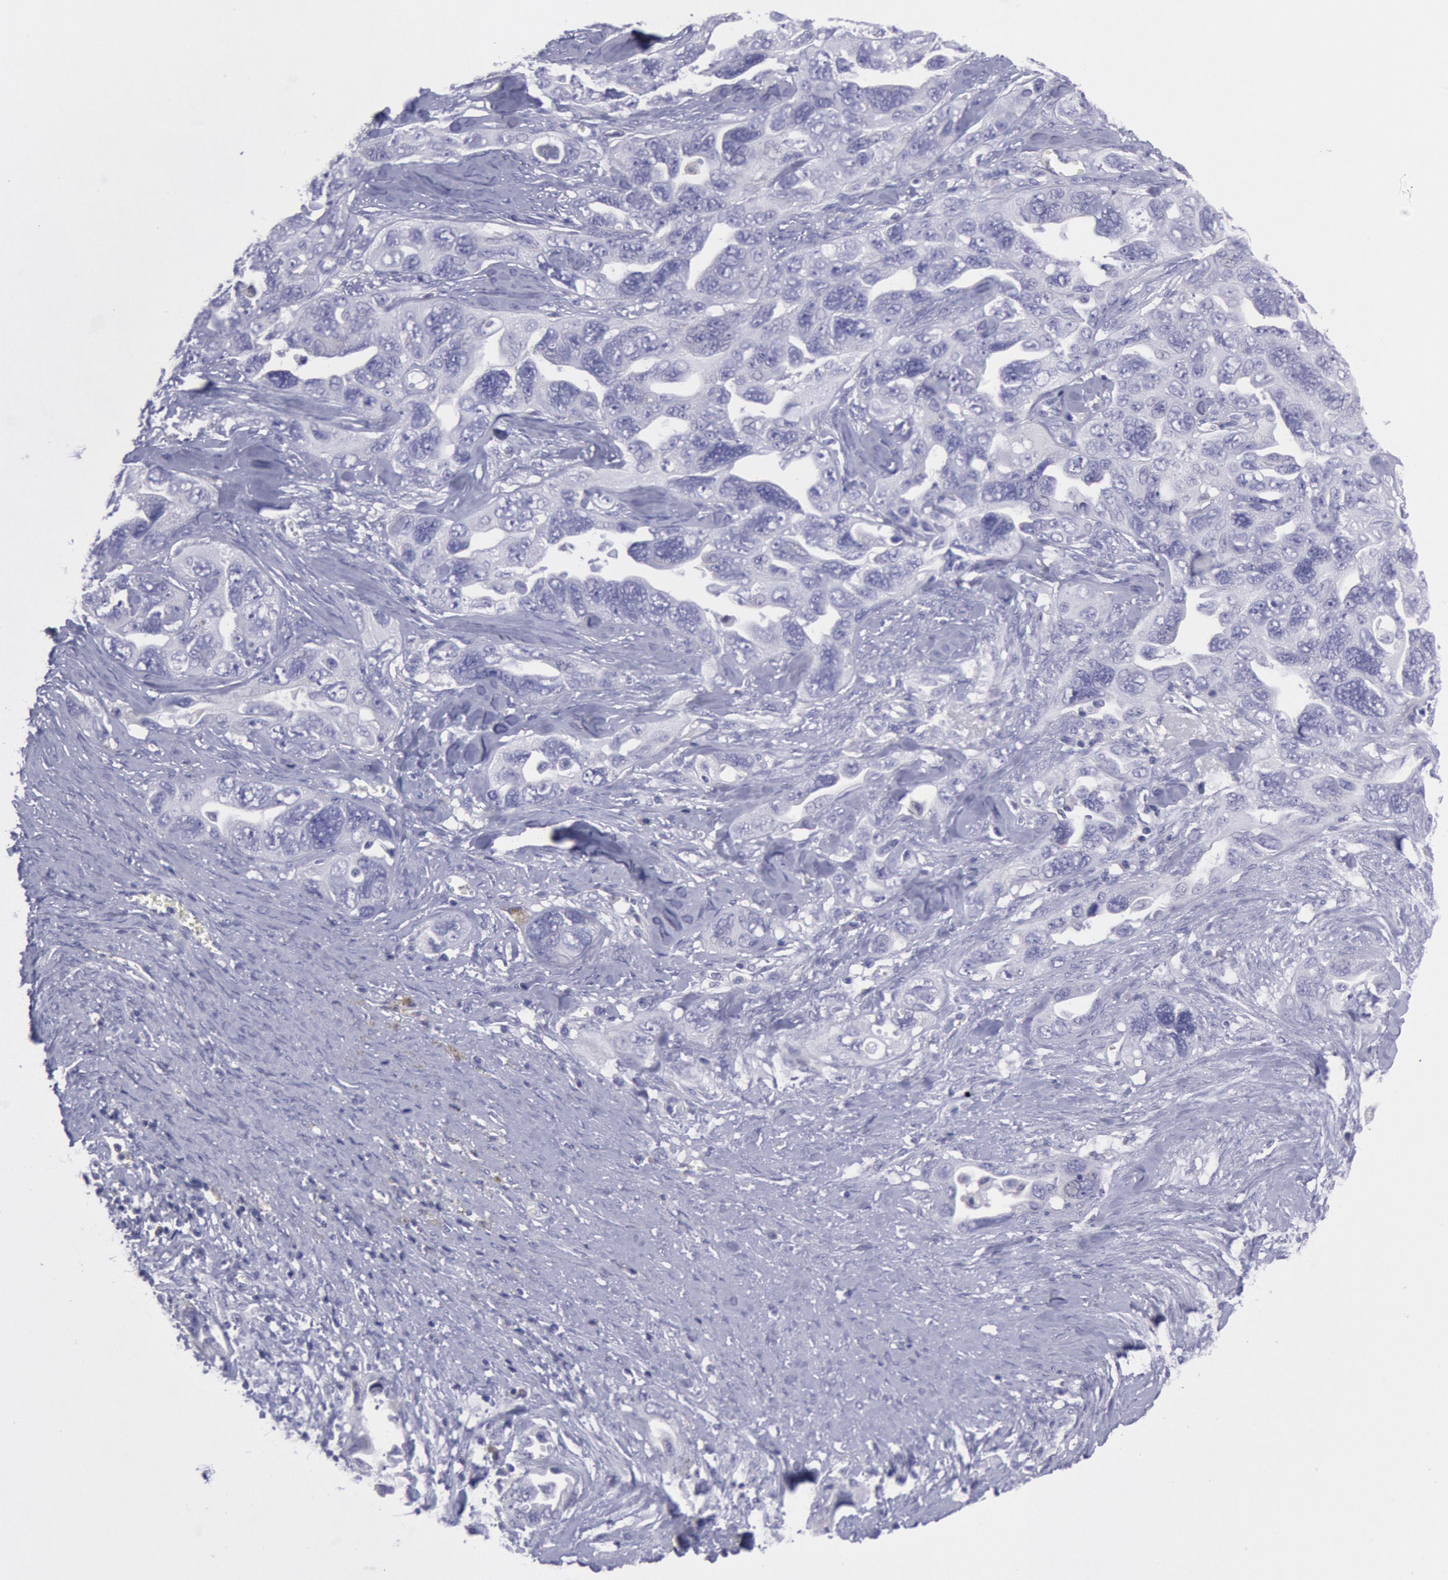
{"staining": {"intensity": "negative", "quantity": "none", "location": "none"}, "tissue": "ovarian cancer", "cell_type": "Tumor cells", "image_type": "cancer", "snomed": [{"axis": "morphology", "description": "Cystadenocarcinoma, serous, NOS"}, {"axis": "topography", "description": "Ovary"}], "caption": "DAB (3,3'-diaminobenzidine) immunohistochemical staining of human ovarian cancer shows no significant positivity in tumor cells. (DAB immunohistochemistry (IHC) visualized using brightfield microscopy, high magnification).", "gene": "MYH7", "patient": {"sex": "female", "age": 63}}